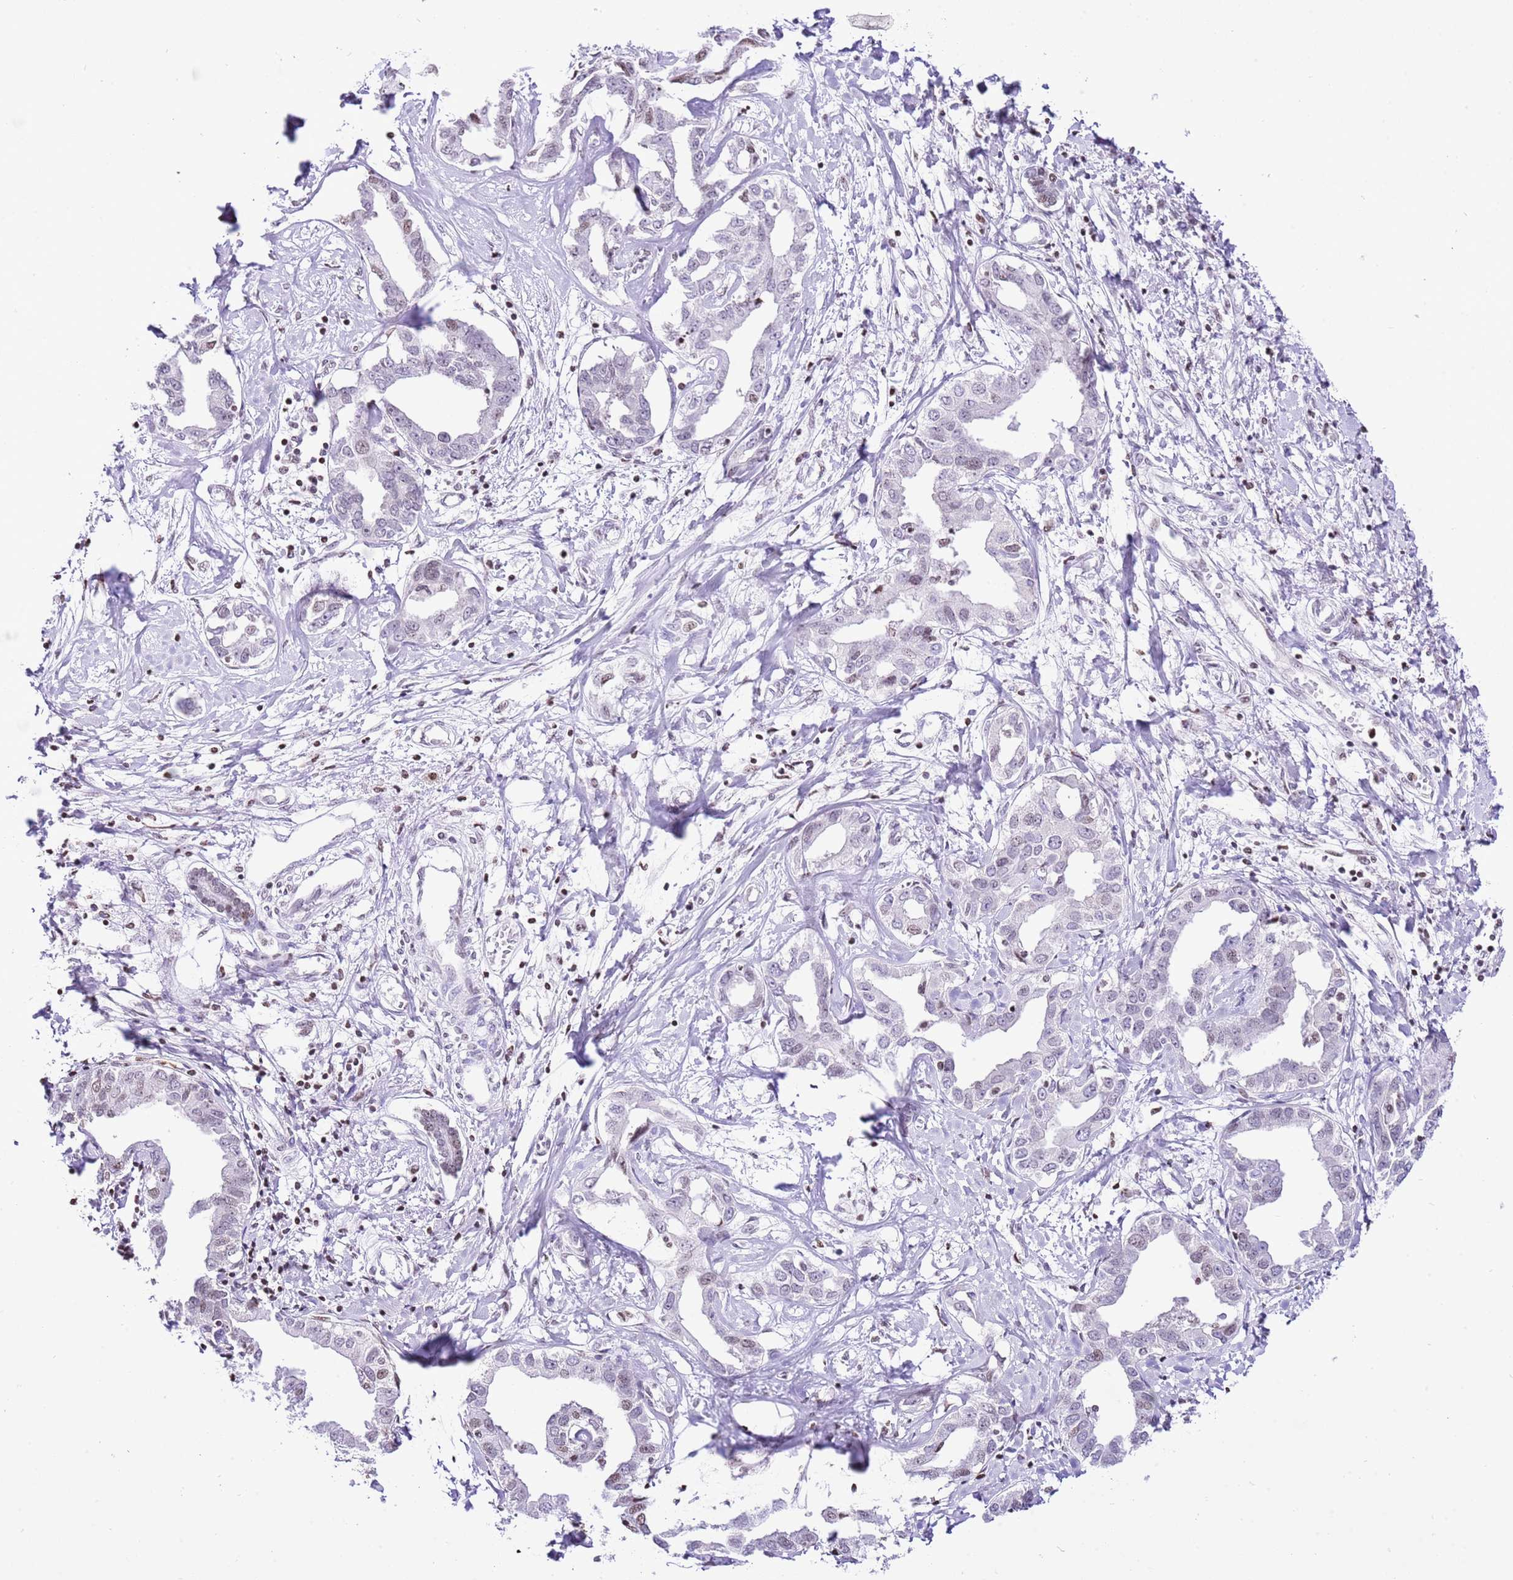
{"staining": {"intensity": "weak", "quantity": "<25%", "location": "nuclear"}, "tissue": "liver cancer", "cell_type": "Tumor cells", "image_type": "cancer", "snomed": [{"axis": "morphology", "description": "Cholangiocarcinoma"}, {"axis": "topography", "description": "Liver"}], "caption": "Cholangiocarcinoma (liver) was stained to show a protein in brown. There is no significant expression in tumor cells.", "gene": "PRR15", "patient": {"sex": "male", "age": 59}}